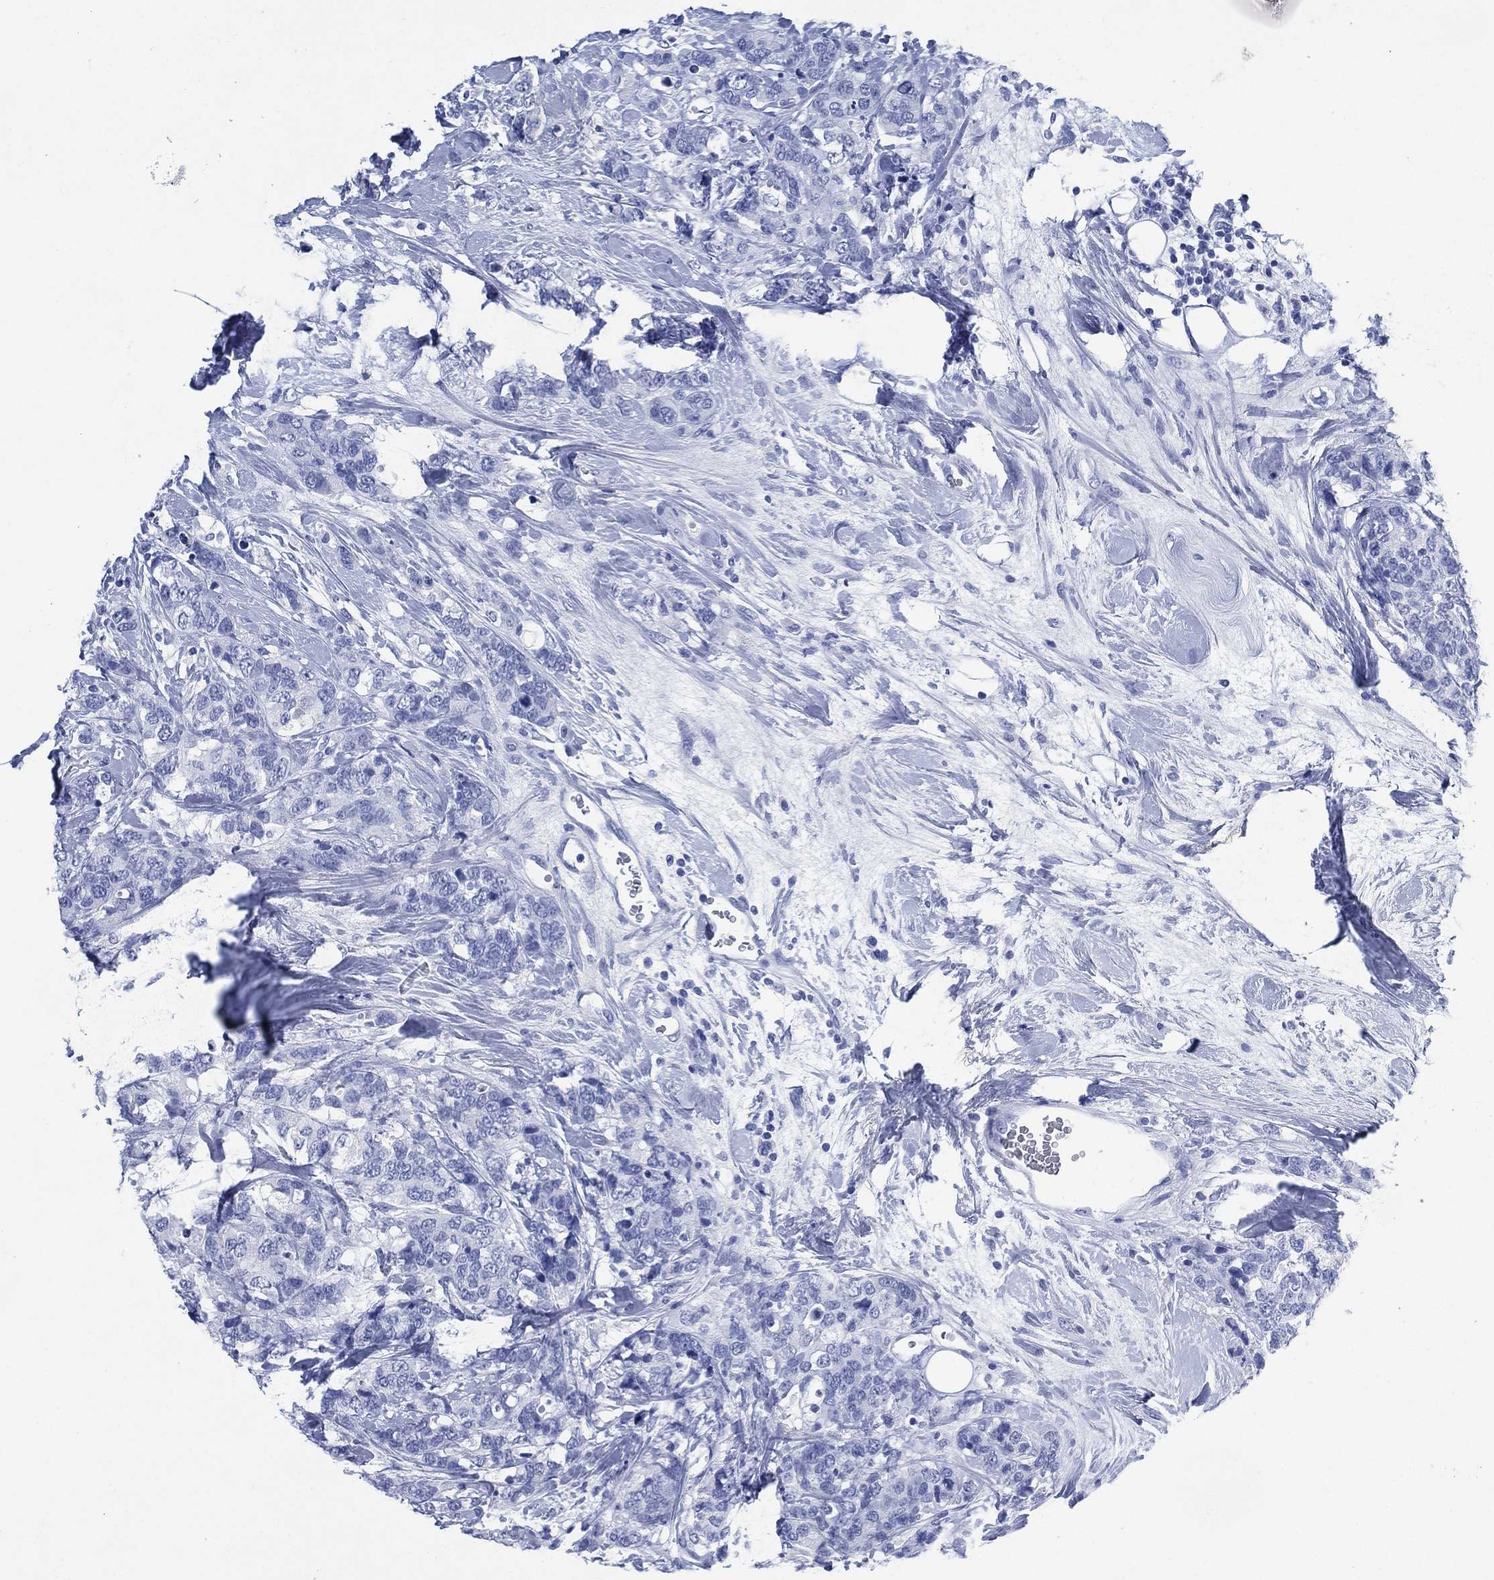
{"staining": {"intensity": "negative", "quantity": "none", "location": "none"}, "tissue": "breast cancer", "cell_type": "Tumor cells", "image_type": "cancer", "snomed": [{"axis": "morphology", "description": "Lobular carcinoma"}, {"axis": "topography", "description": "Breast"}], "caption": "The photomicrograph reveals no significant positivity in tumor cells of breast lobular carcinoma.", "gene": "SIGLECL1", "patient": {"sex": "female", "age": 59}}